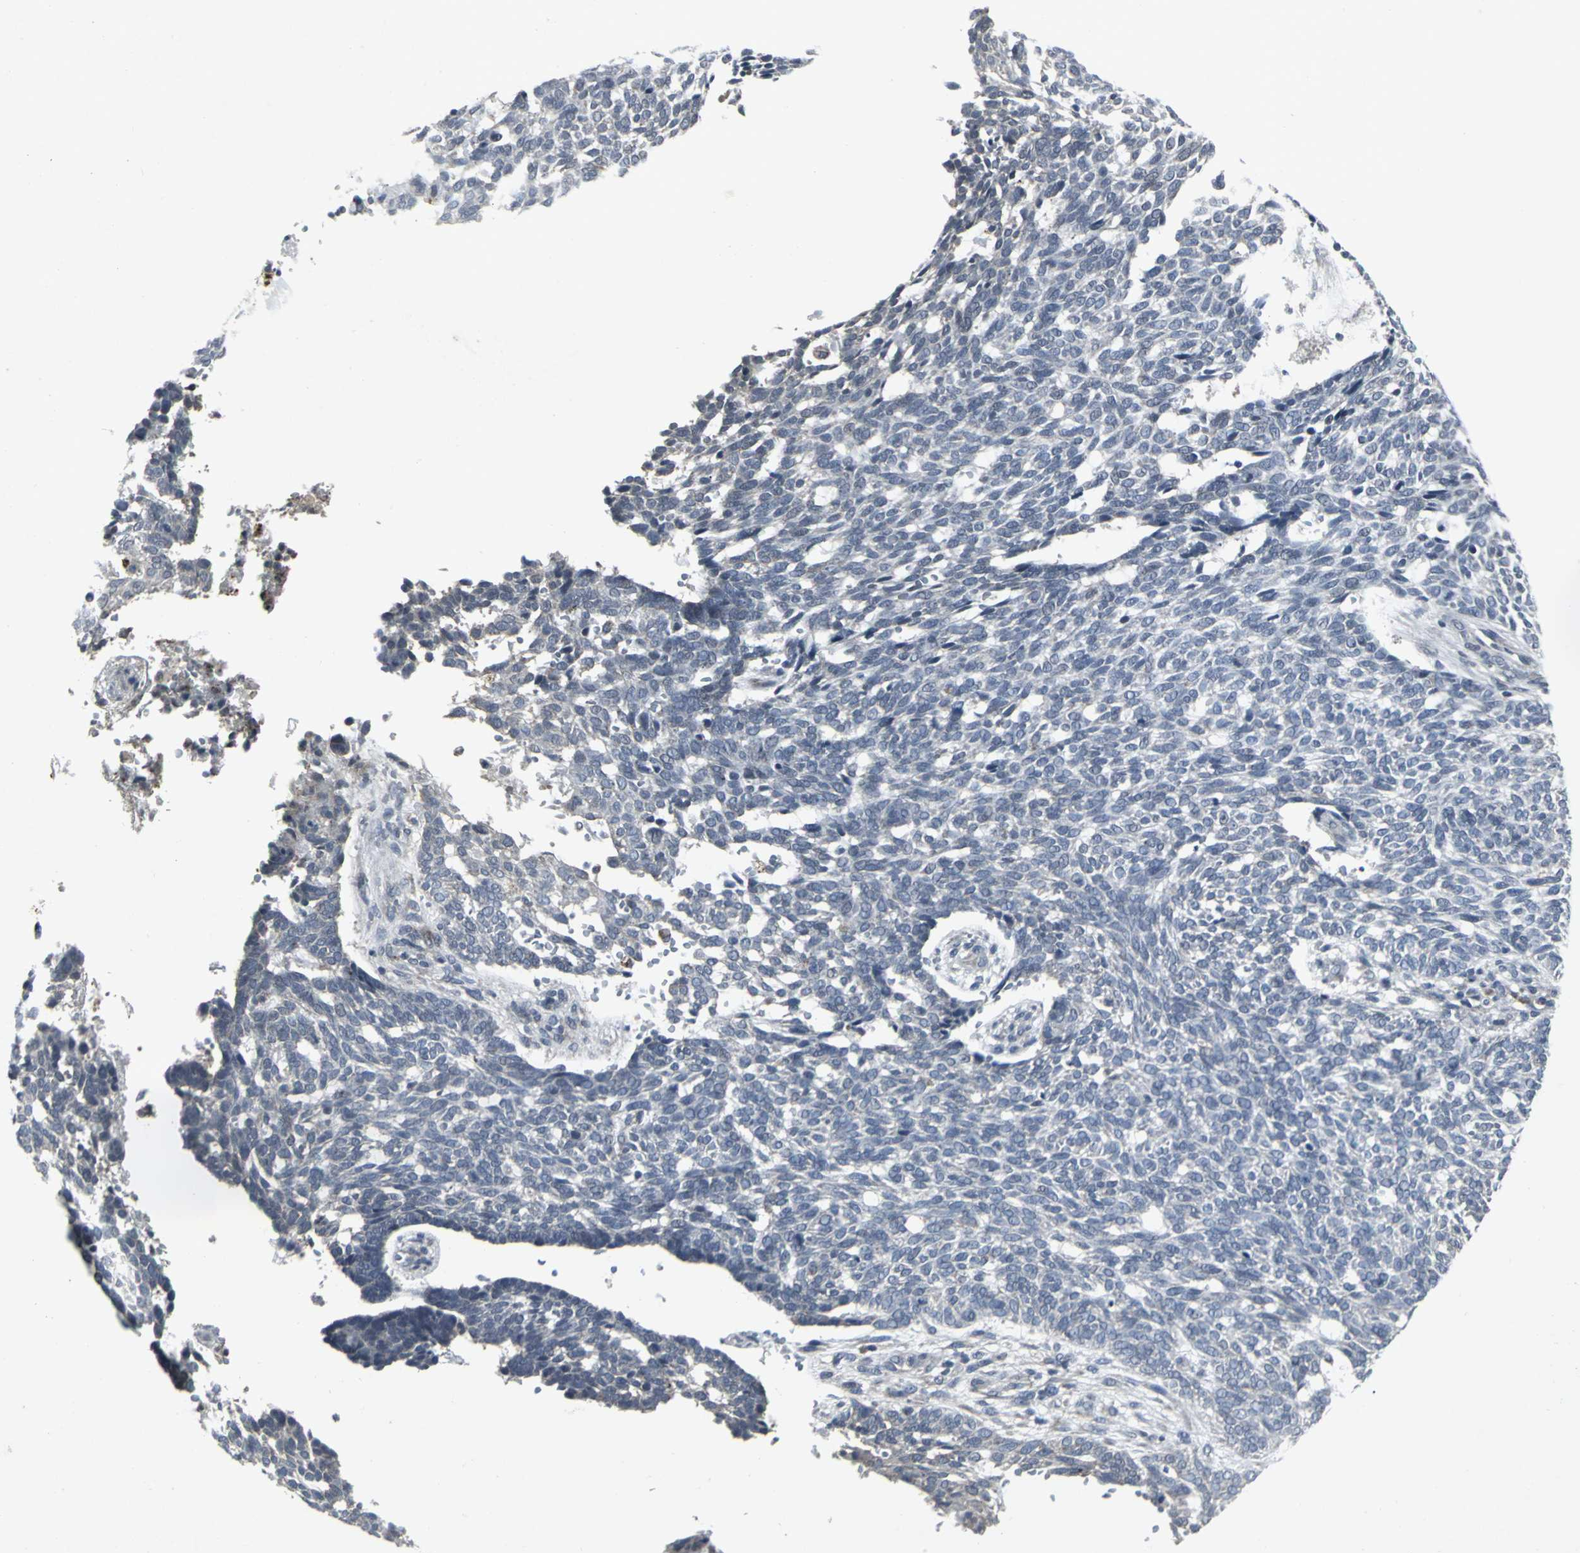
{"staining": {"intensity": "negative", "quantity": "none", "location": "none"}, "tissue": "skin cancer", "cell_type": "Tumor cells", "image_type": "cancer", "snomed": [{"axis": "morphology", "description": "Normal tissue, NOS"}, {"axis": "morphology", "description": "Basal cell carcinoma"}, {"axis": "topography", "description": "Skin"}], "caption": "An immunohistochemistry histopathology image of skin cancer (basal cell carcinoma) is shown. There is no staining in tumor cells of skin cancer (basal cell carcinoma). (Immunohistochemistry, brightfield microscopy, high magnification).", "gene": "BMP4", "patient": {"sex": "male", "age": 87}}